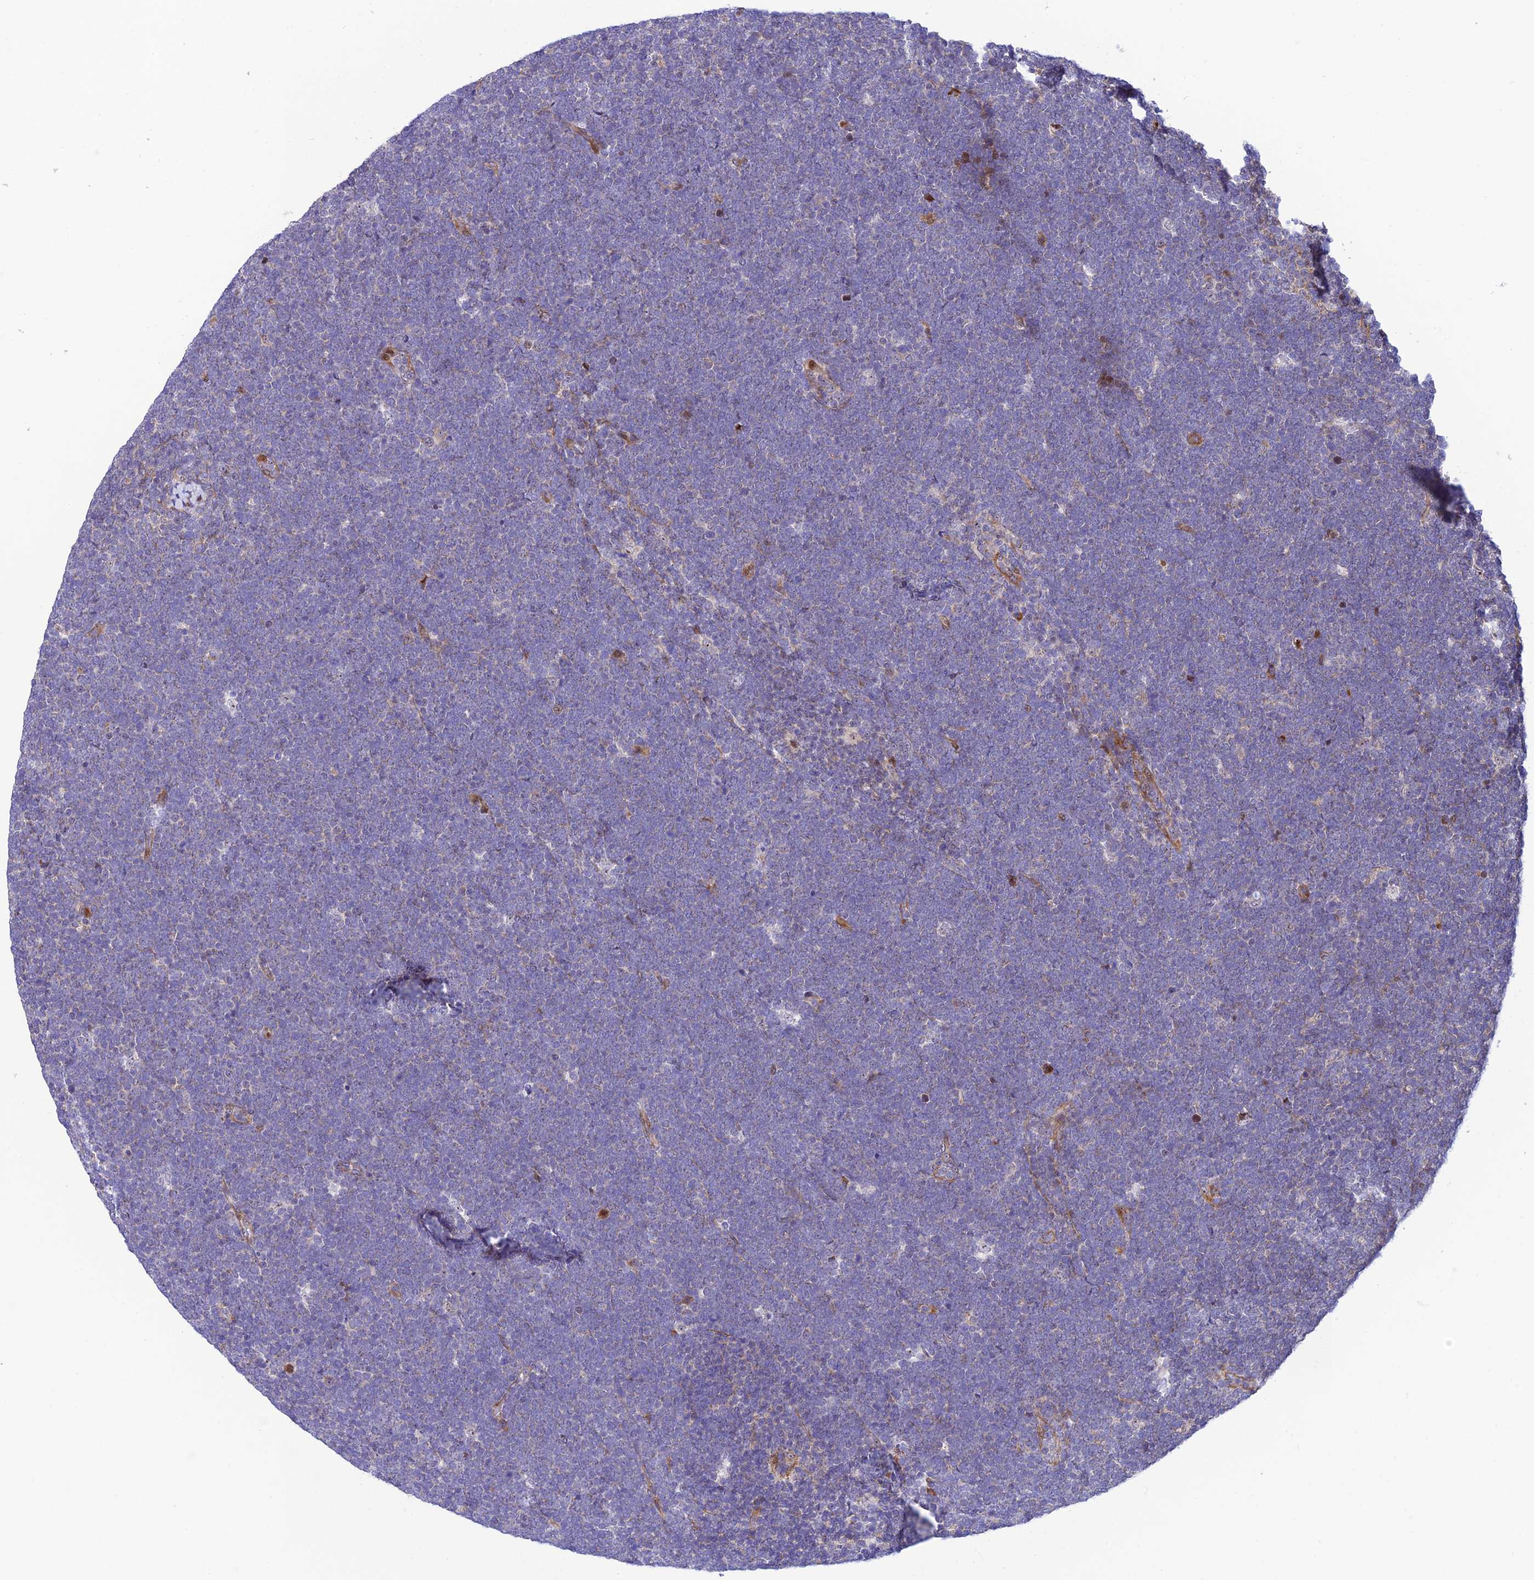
{"staining": {"intensity": "weak", "quantity": "<25%", "location": "cytoplasmic/membranous,nuclear"}, "tissue": "lymphoma", "cell_type": "Tumor cells", "image_type": "cancer", "snomed": [{"axis": "morphology", "description": "Malignant lymphoma, non-Hodgkin's type, High grade"}, {"axis": "topography", "description": "Lymph node"}], "caption": "Photomicrograph shows no significant protein positivity in tumor cells of malignant lymphoma, non-Hodgkin's type (high-grade).", "gene": "KBTBD7", "patient": {"sex": "male", "age": 13}}